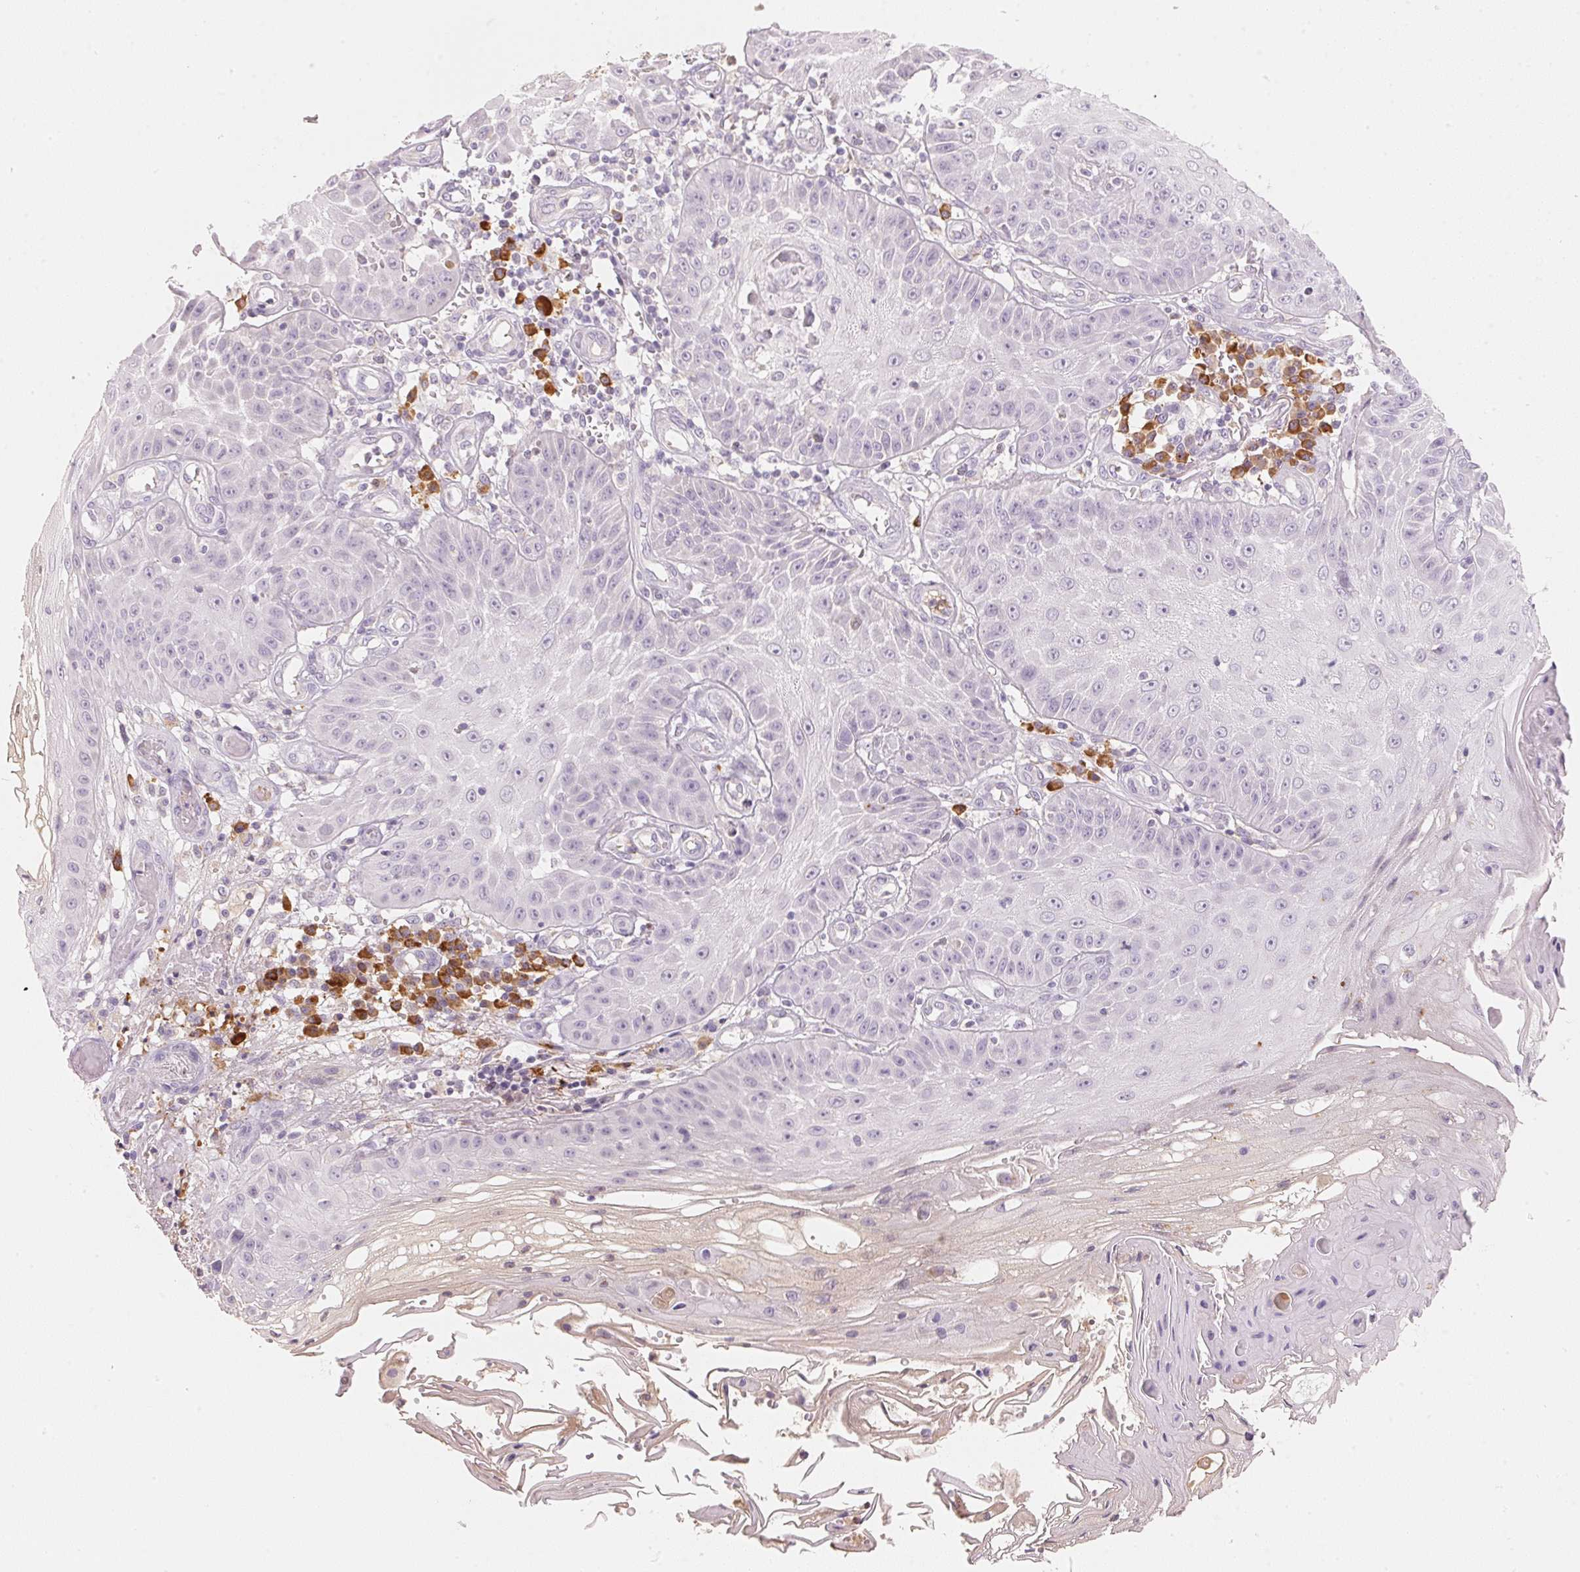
{"staining": {"intensity": "moderate", "quantity": "<25%", "location": "cytoplasmic/membranous"}, "tissue": "skin cancer", "cell_type": "Tumor cells", "image_type": "cancer", "snomed": [{"axis": "morphology", "description": "Squamous cell carcinoma, NOS"}, {"axis": "topography", "description": "Skin"}], "caption": "IHC of skin cancer (squamous cell carcinoma) reveals low levels of moderate cytoplasmic/membranous expression in about <25% of tumor cells.", "gene": "RMDN2", "patient": {"sex": "male", "age": 70}}